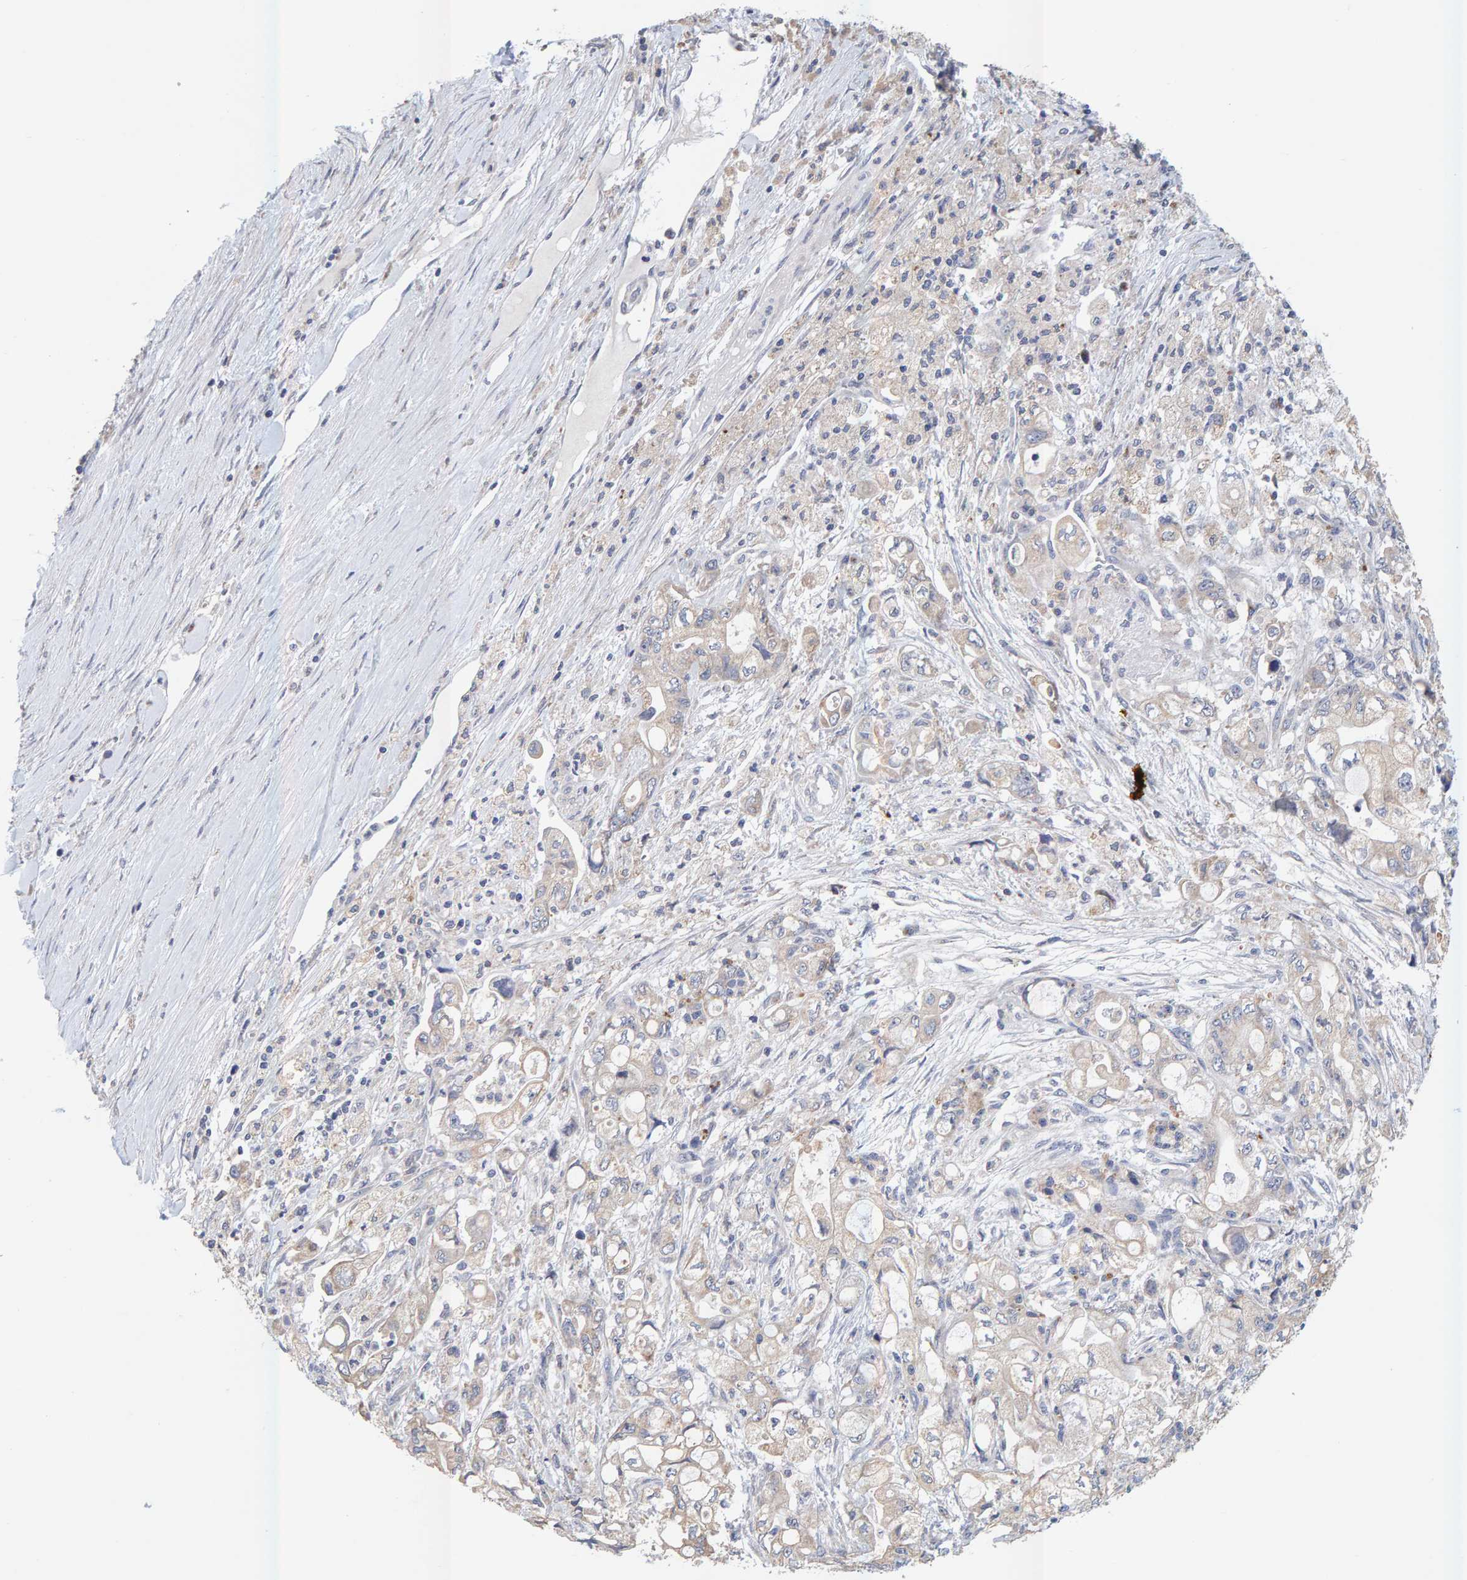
{"staining": {"intensity": "weak", "quantity": "25%-75%", "location": "cytoplasmic/membranous"}, "tissue": "pancreatic cancer", "cell_type": "Tumor cells", "image_type": "cancer", "snomed": [{"axis": "morphology", "description": "Adenocarcinoma, NOS"}, {"axis": "topography", "description": "Pancreas"}], "caption": "Pancreatic cancer stained for a protein (brown) displays weak cytoplasmic/membranous positive positivity in approximately 25%-75% of tumor cells.", "gene": "SGPL1", "patient": {"sex": "male", "age": 79}}